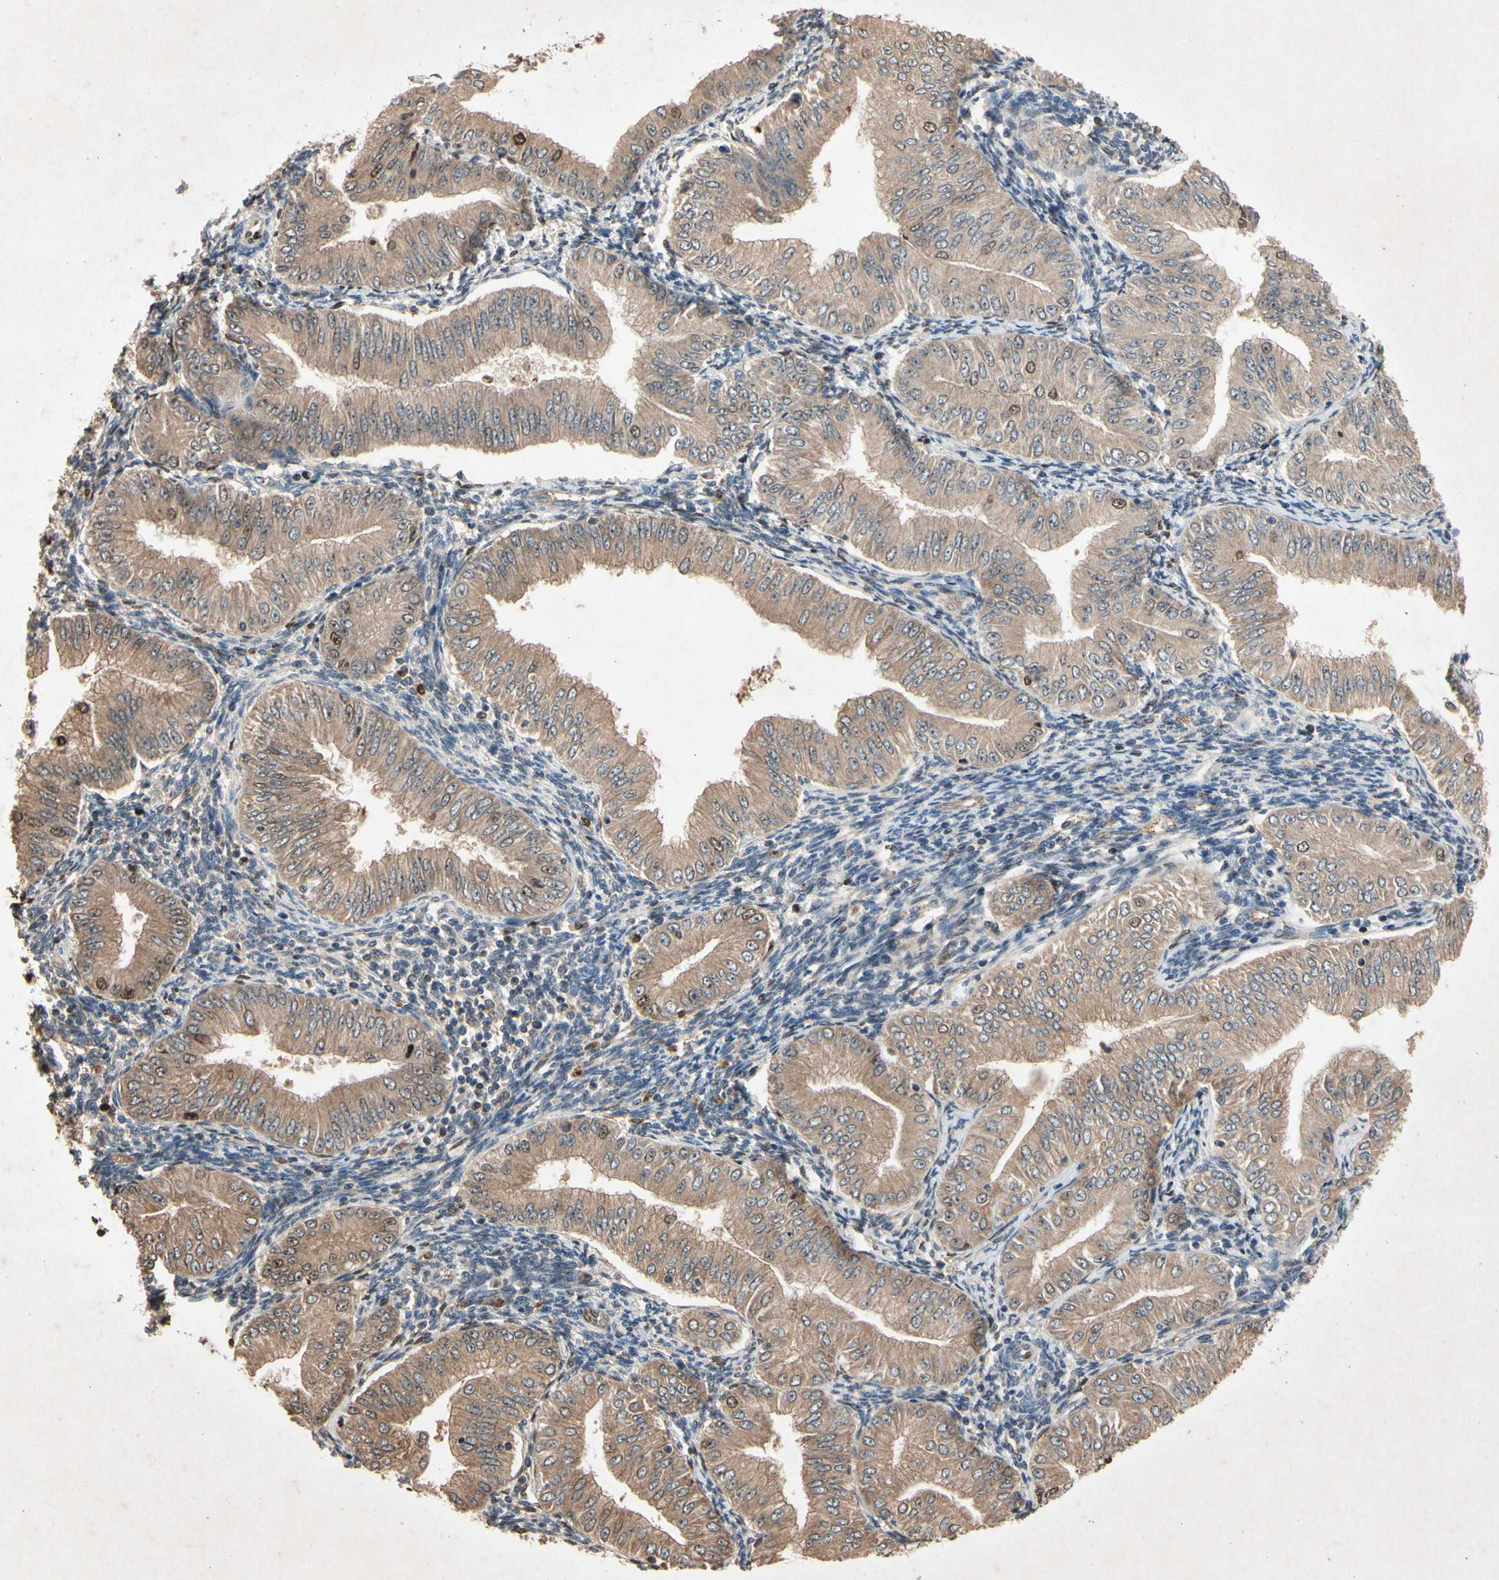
{"staining": {"intensity": "weak", "quantity": ">75%", "location": "cytoplasmic/membranous"}, "tissue": "endometrial cancer", "cell_type": "Tumor cells", "image_type": "cancer", "snomed": [{"axis": "morphology", "description": "Normal tissue, NOS"}, {"axis": "morphology", "description": "Adenocarcinoma, NOS"}, {"axis": "topography", "description": "Endometrium"}], "caption": "Weak cytoplasmic/membranous expression for a protein is appreciated in approximately >75% of tumor cells of endometrial cancer using immunohistochemistry.", "gene": "PRDX4", "patient": {"sex": "female", "age": 53}}